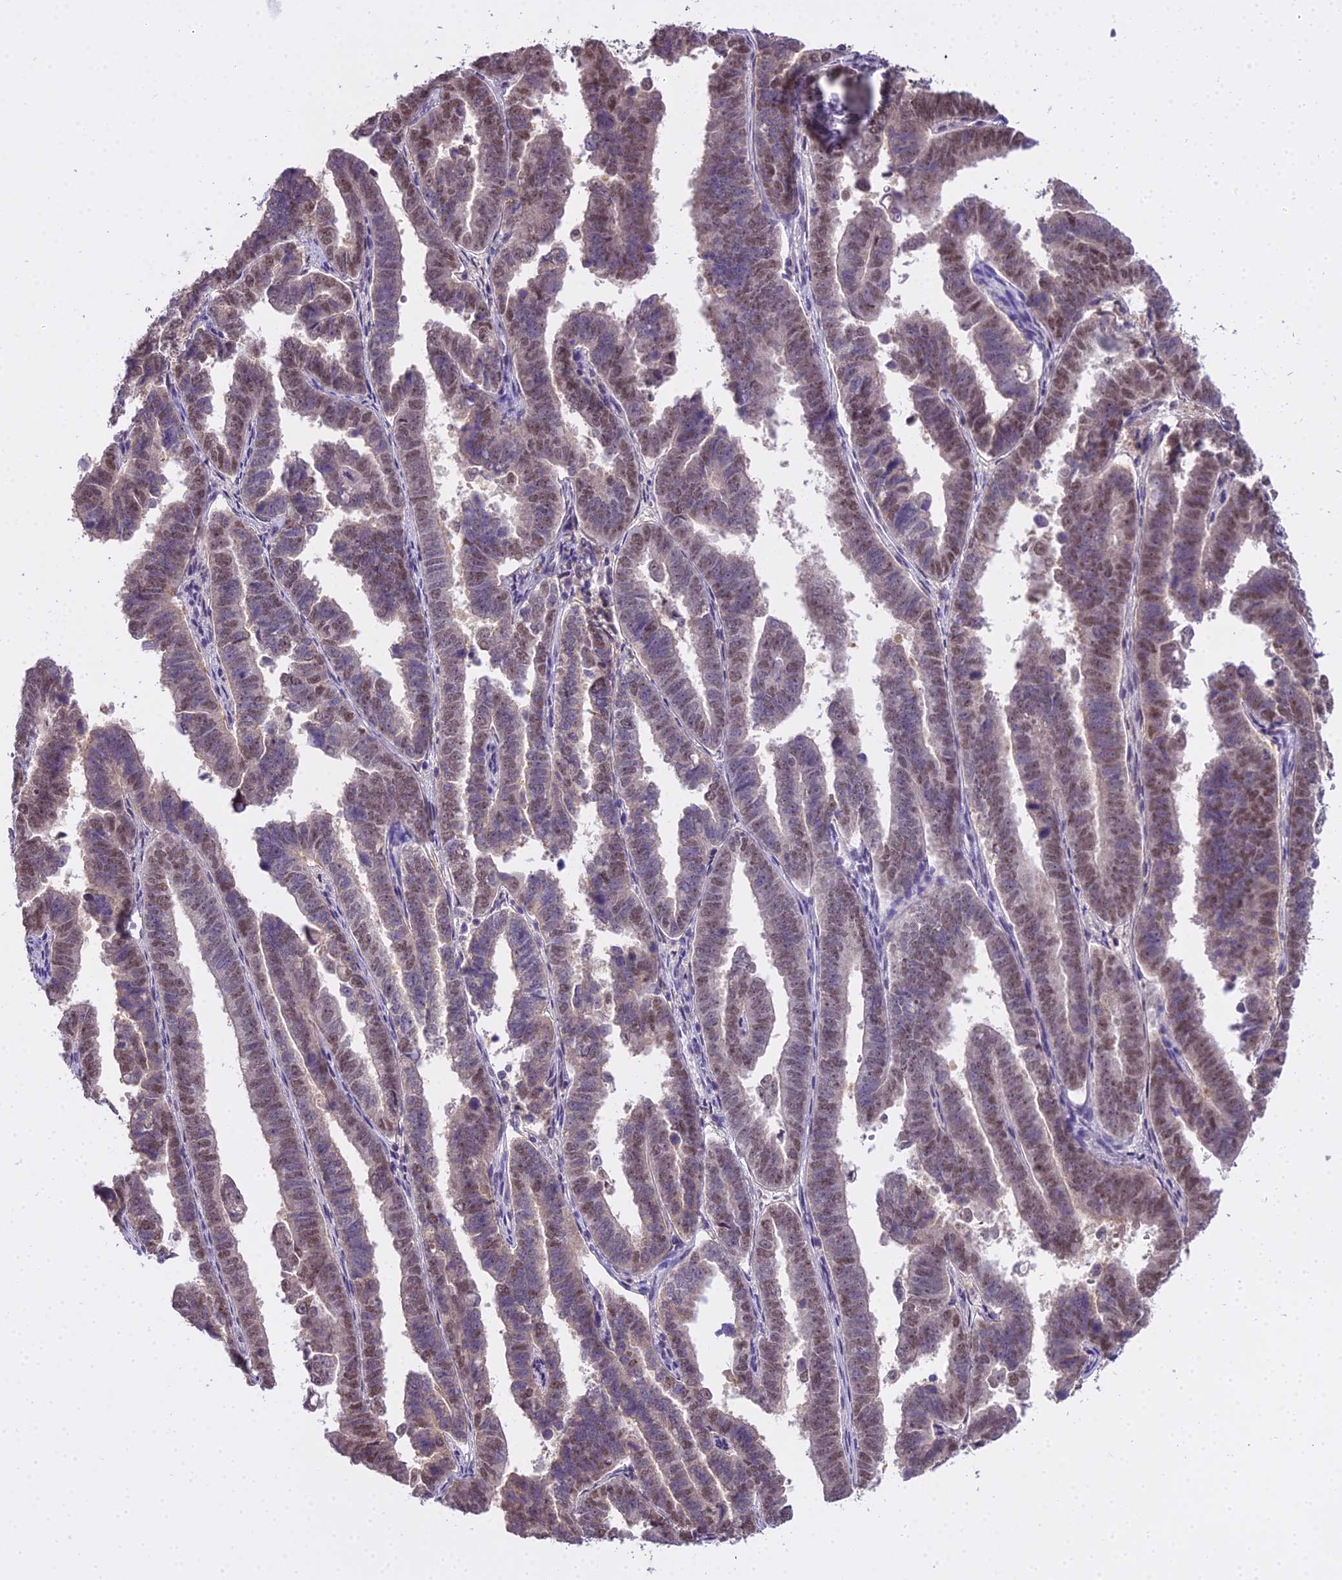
{"staining": {"intensity": "moderate", "quantity": ">75%", "location": "nuclear"}, "tissue": "endometrial cancer", "cell_type": "Tumor cells", "image_type": "cancer", "snomed": [{"axis": "morphology", "description": "Adenocarcinoma, NOS"}, {"axis": "topography", "description": "Endometrium"}], "caption": "An image of human endometrial adenocarcinoma stained for a protein reveals moderate nuclear brown staining in tumor cells.", "gene": "MAT2A", "patient": {"sex": "female", "age": 75}}